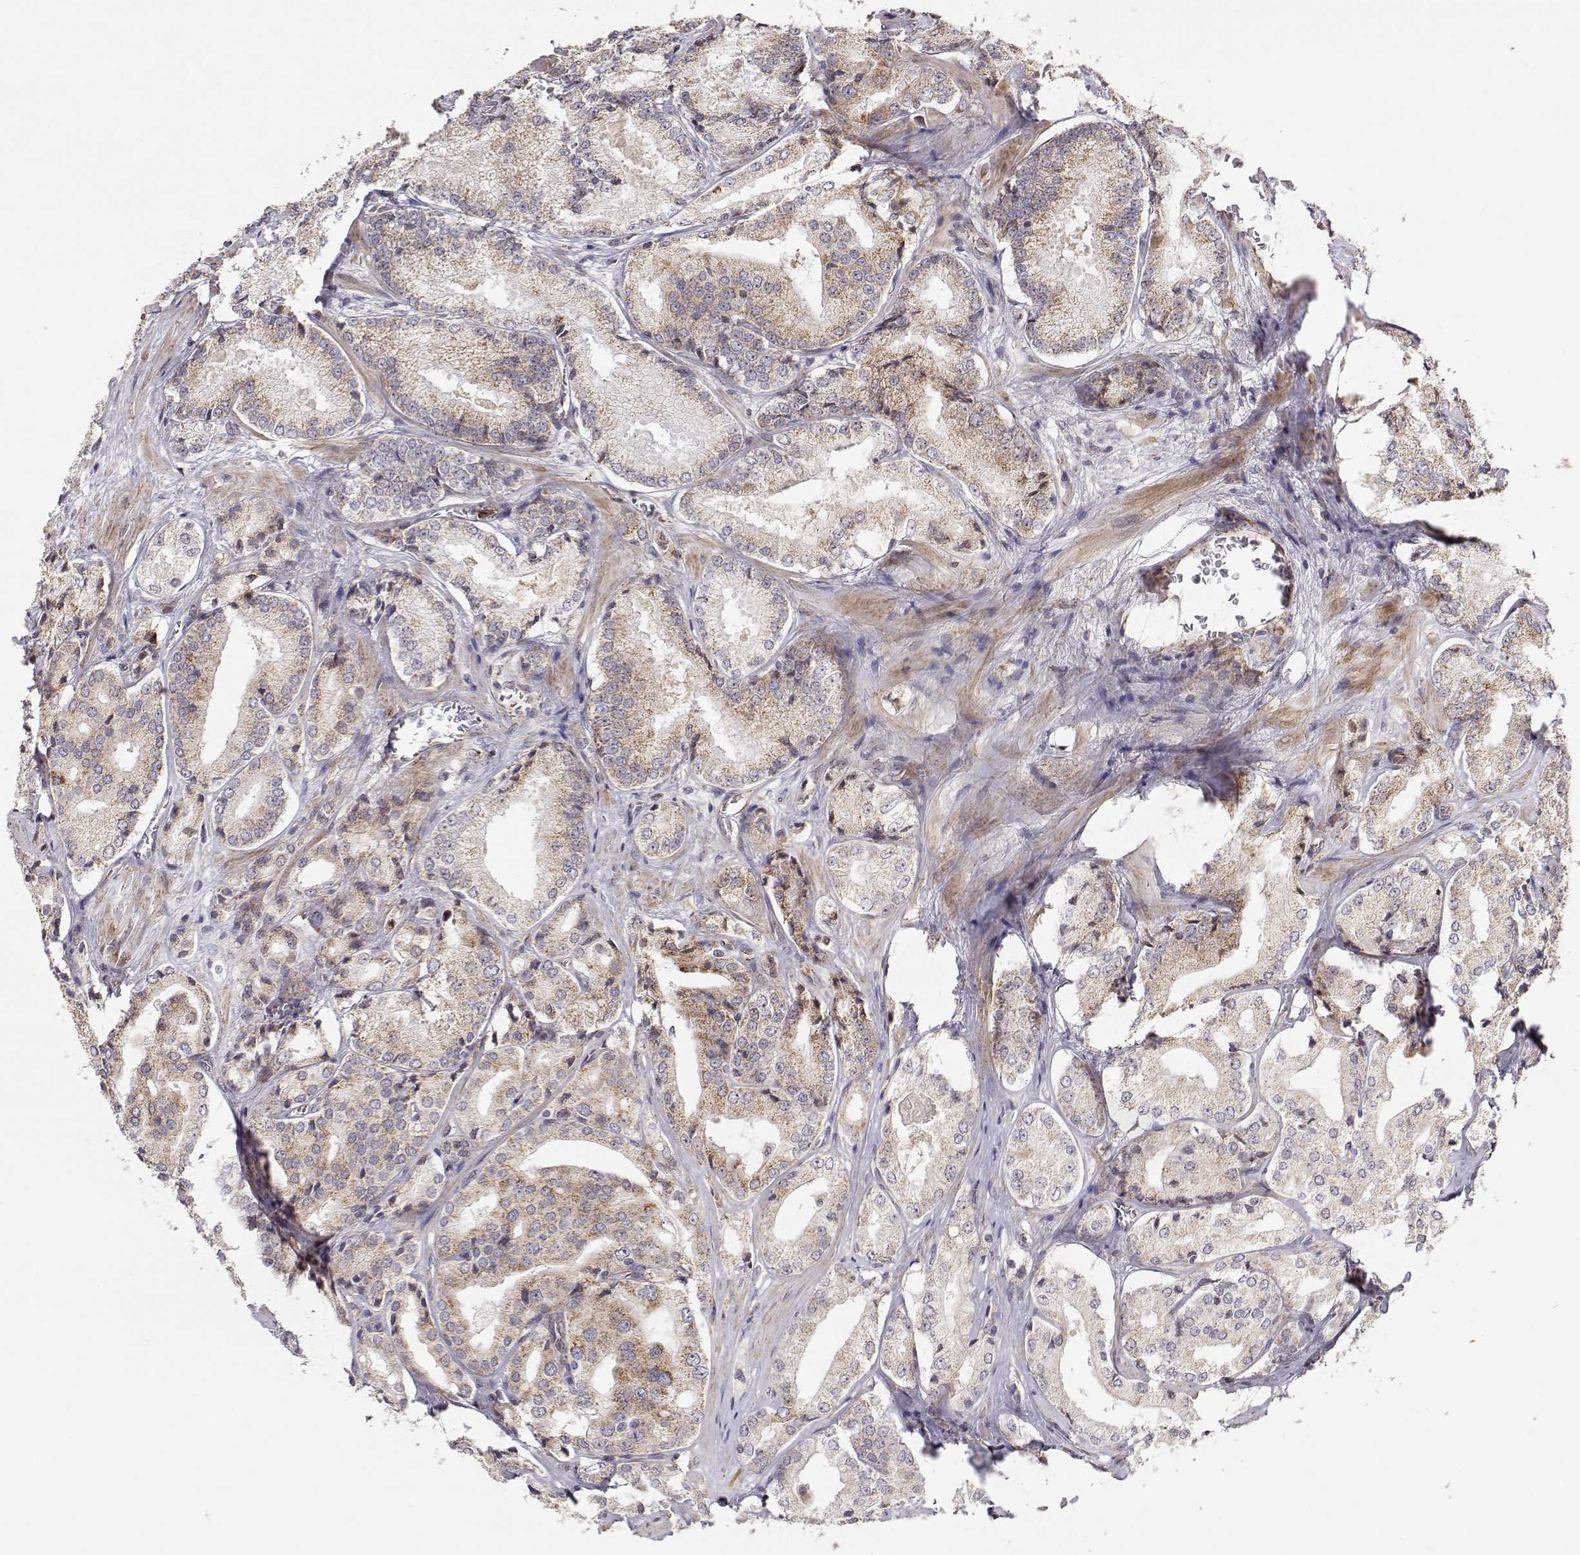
{"staining": {"intensity": "weak", "quantity": ">75%", "location": "cytoplasmic/membranous"}, "tissue": "prostate cancer", "cell_type": "Tumor cells", "image_type": "cancer", "snomed": [{"axis": "morphology", "description": "Adenocarcinoma, Low grade"}, {"axis": "topography", "description": "Prostate"}], "caption": "Immunohistochemical staining of prostate low-grade adenocarcinoma displays low levels of weak cytoplasmic/membranous expression in about >75% of tumor cells. Using DAB (3,3'-diaminobenzidine) (brown) and hematoxylin (blue) stains, captured at high magnification using brightfield microscopy.", "gene": "EXOG", "patient": {"sex": "male", "age": 56}}